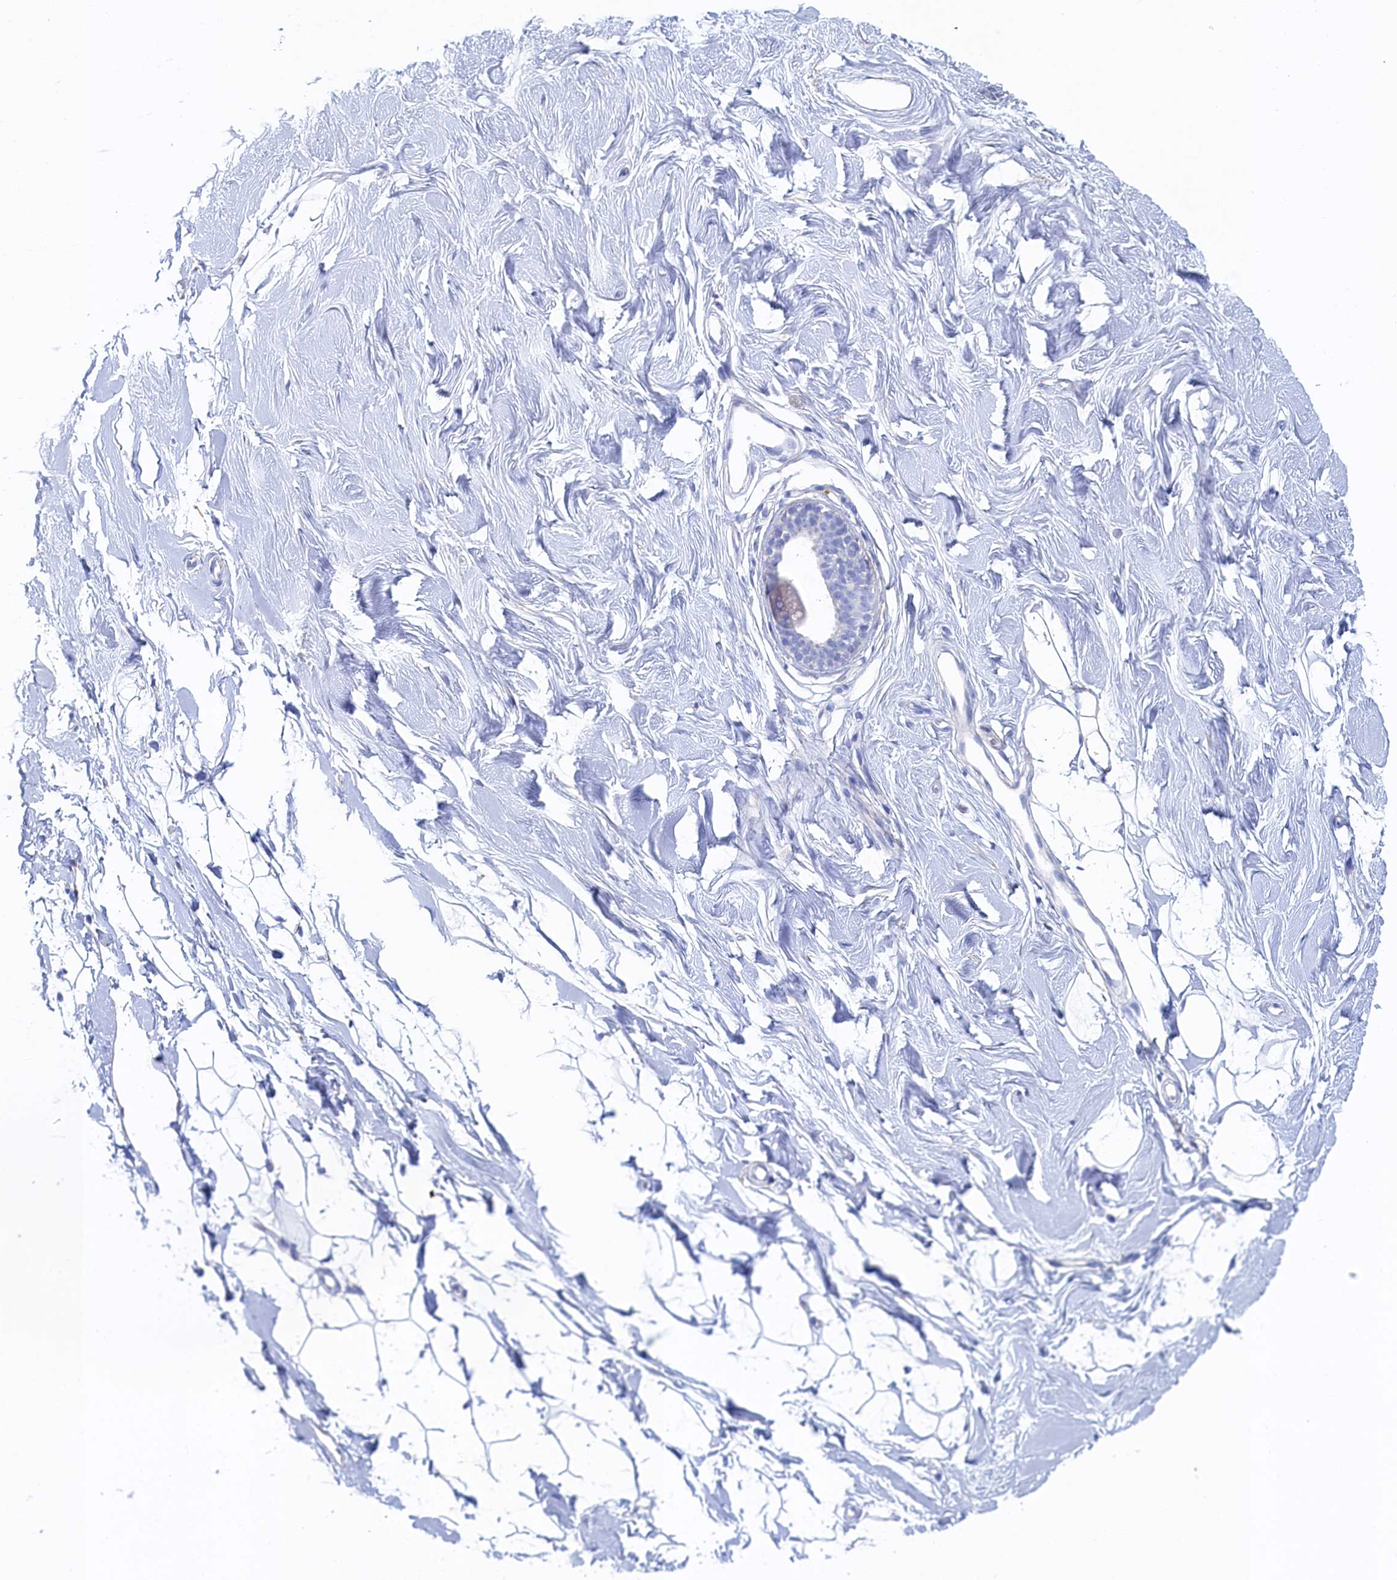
{"staining": {"intensity": "negative", "quantity": "none", "location": "none"}, "tissue": "breast", "cell_type": "Adipocytes", "image_type": "normal", "snomed": [{"axis": "morphology", "description": "Normal tissue, NOS"}, {"axis": "topography", "description": "Breast"}], "caption": "Adipocytes show no significant expression in benign breast.", "gene": "TMOD2", "patient": {"sex": "female", "age": 26}}